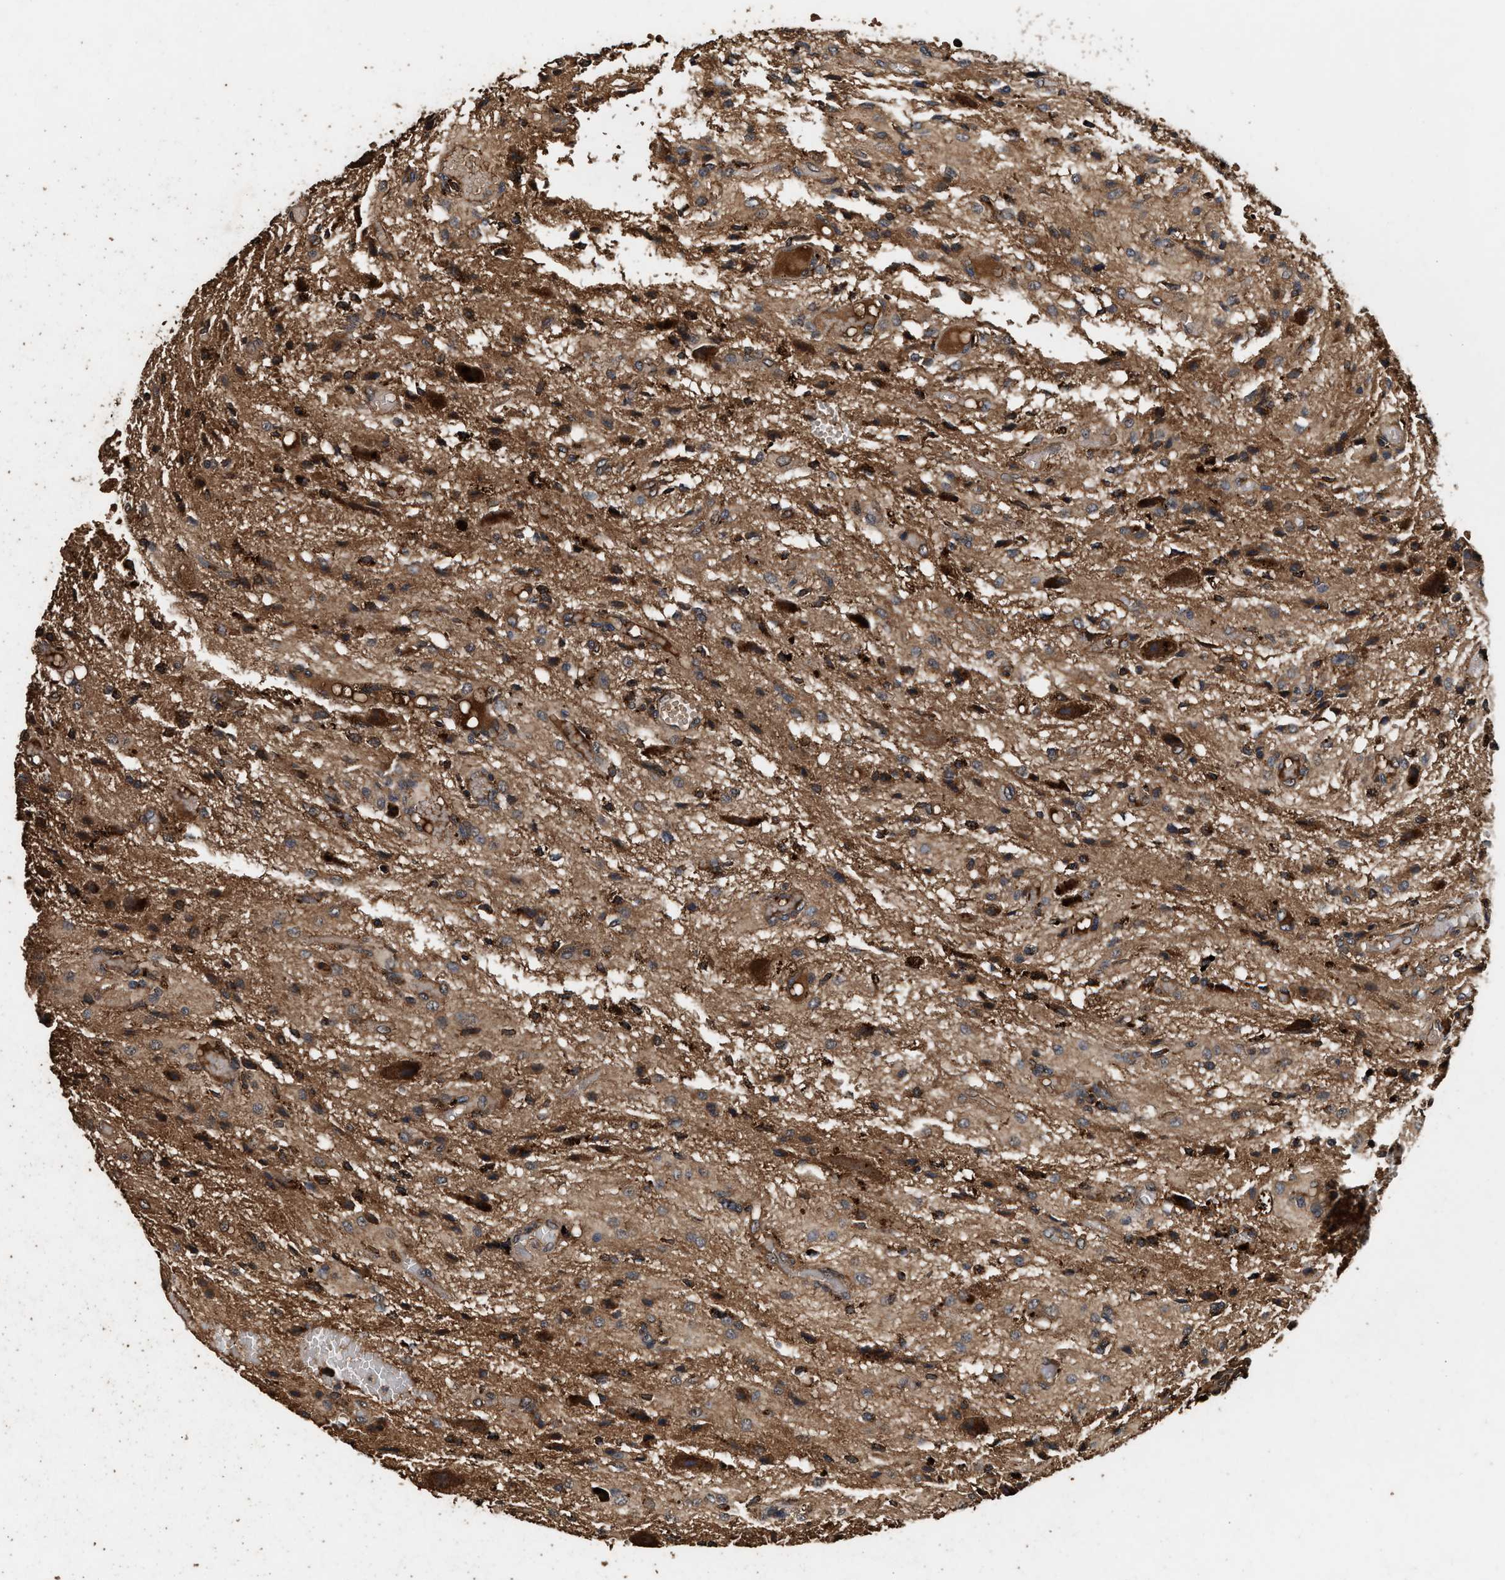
{"staining": {"intensity": "moderate", "quantity": "25%-75%", "location": "cytoplasmic/membranous"}, "tissue": "glioma", "cell_type": "Tumor cells", "image_type": "cancer", "snomed": [{"axis": "morphology", "description": "Glioma, malignant, High grade"}, {"axis": "topography", "description": "Brain"}], "caption": "This photomicrograph demonstrates immunohistochemistry (IHC) staining of human high-grade glioma (malignant), with medium moderate cytoplasmic/membranous expression in about 25%-75% of tumor cells.", "gene": "KYAT1", "patient": {"sex": "female", "age": 59}}